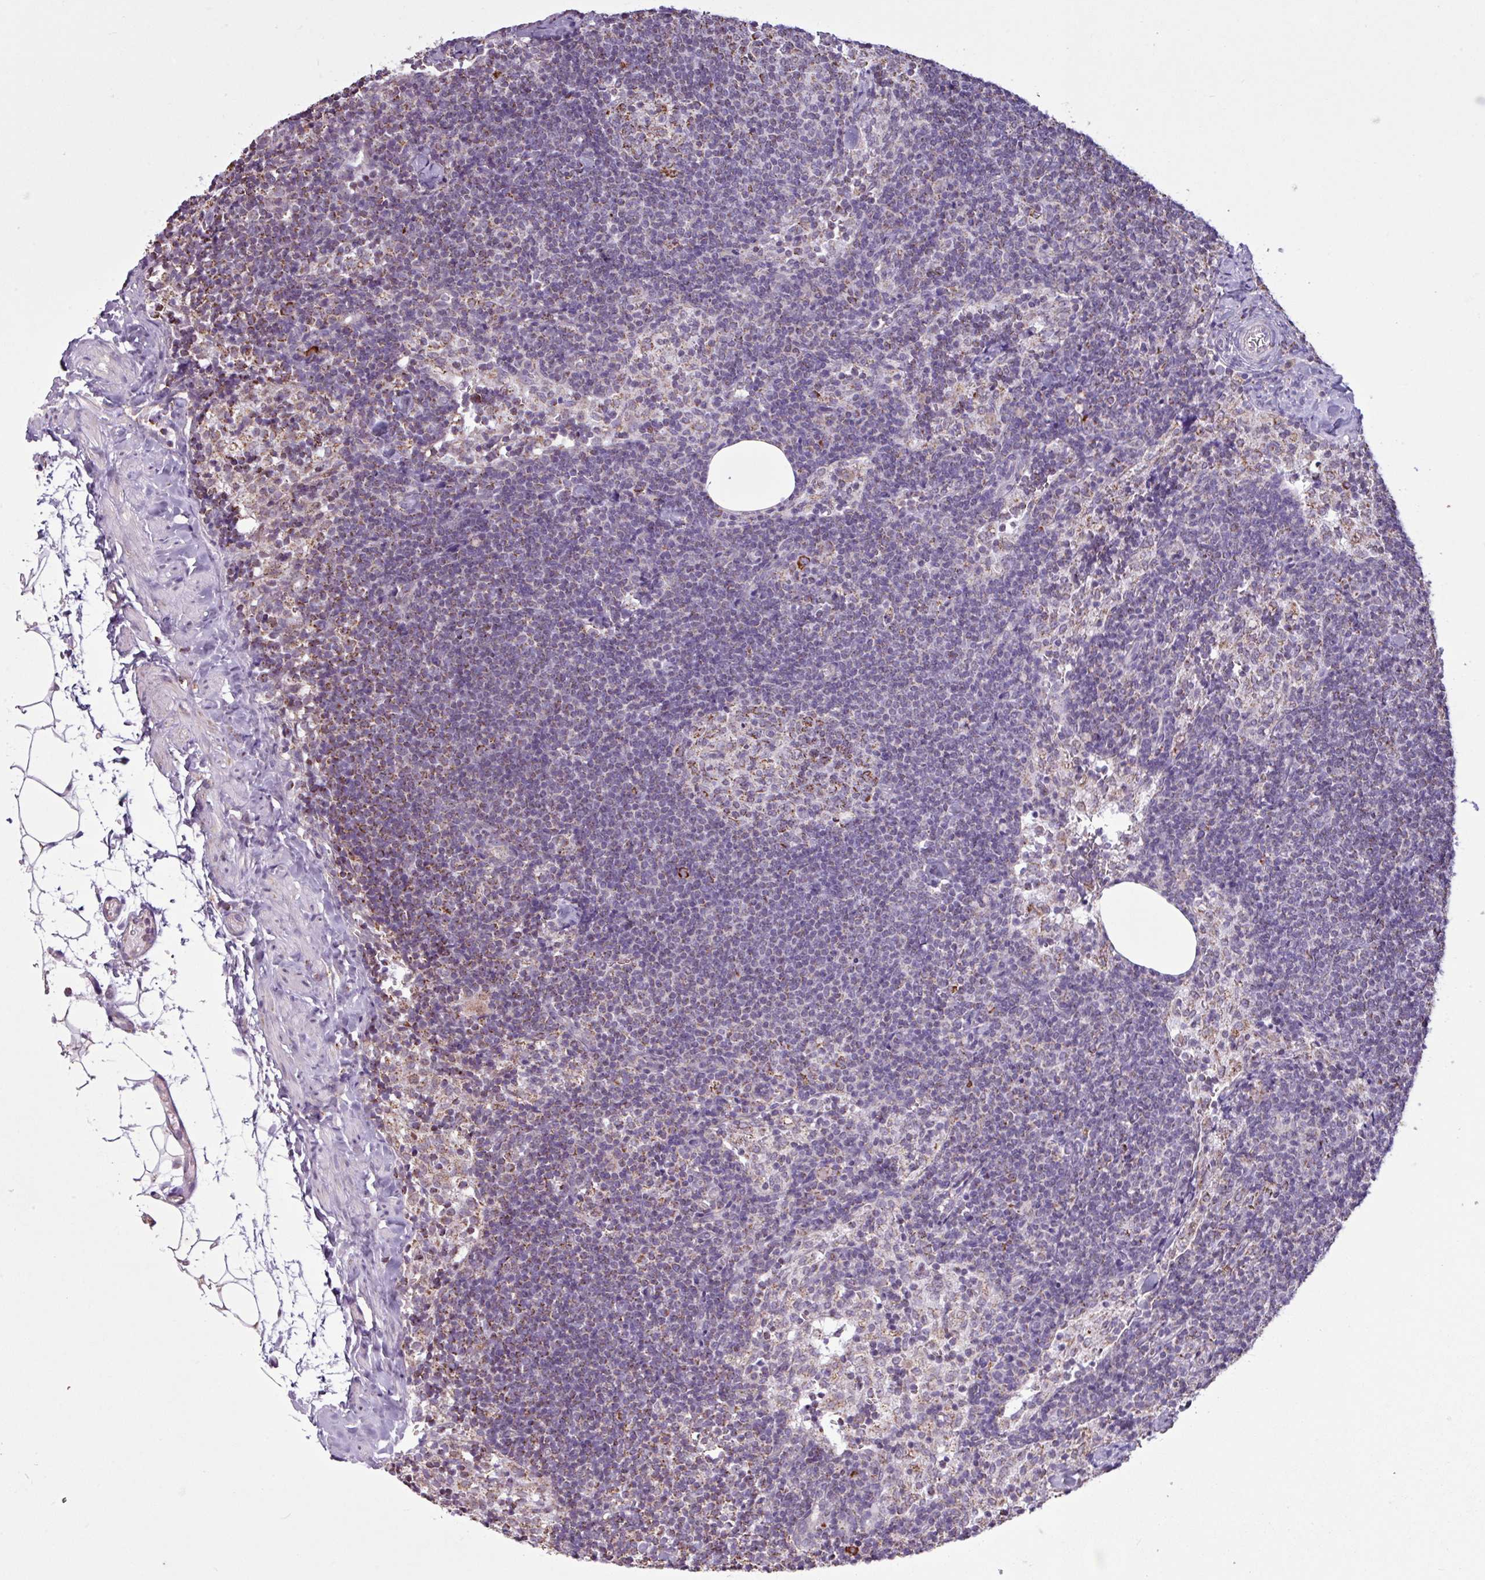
{"staining": {"intensity": "strong", "quantity": "25%-75%", "location": "cytoplasmic/membranous"}, "tissue": "lymph node", "cell_type": "Germinal center cells", "image_type": "normal", "snomed": [{"axis": "morphology", "description": "Normal tissue, NOS"}, {"axis": "topography", "description": "Lymph node"}], "caption": "Normal lymph node was stained to show a protein in brown. There is high levels of strong cytoplasmic/membranous positivity in about 25%-75% of germinal center cells.", "gene": "ALG8", "patient": {"sex": "female", "age": 52}}